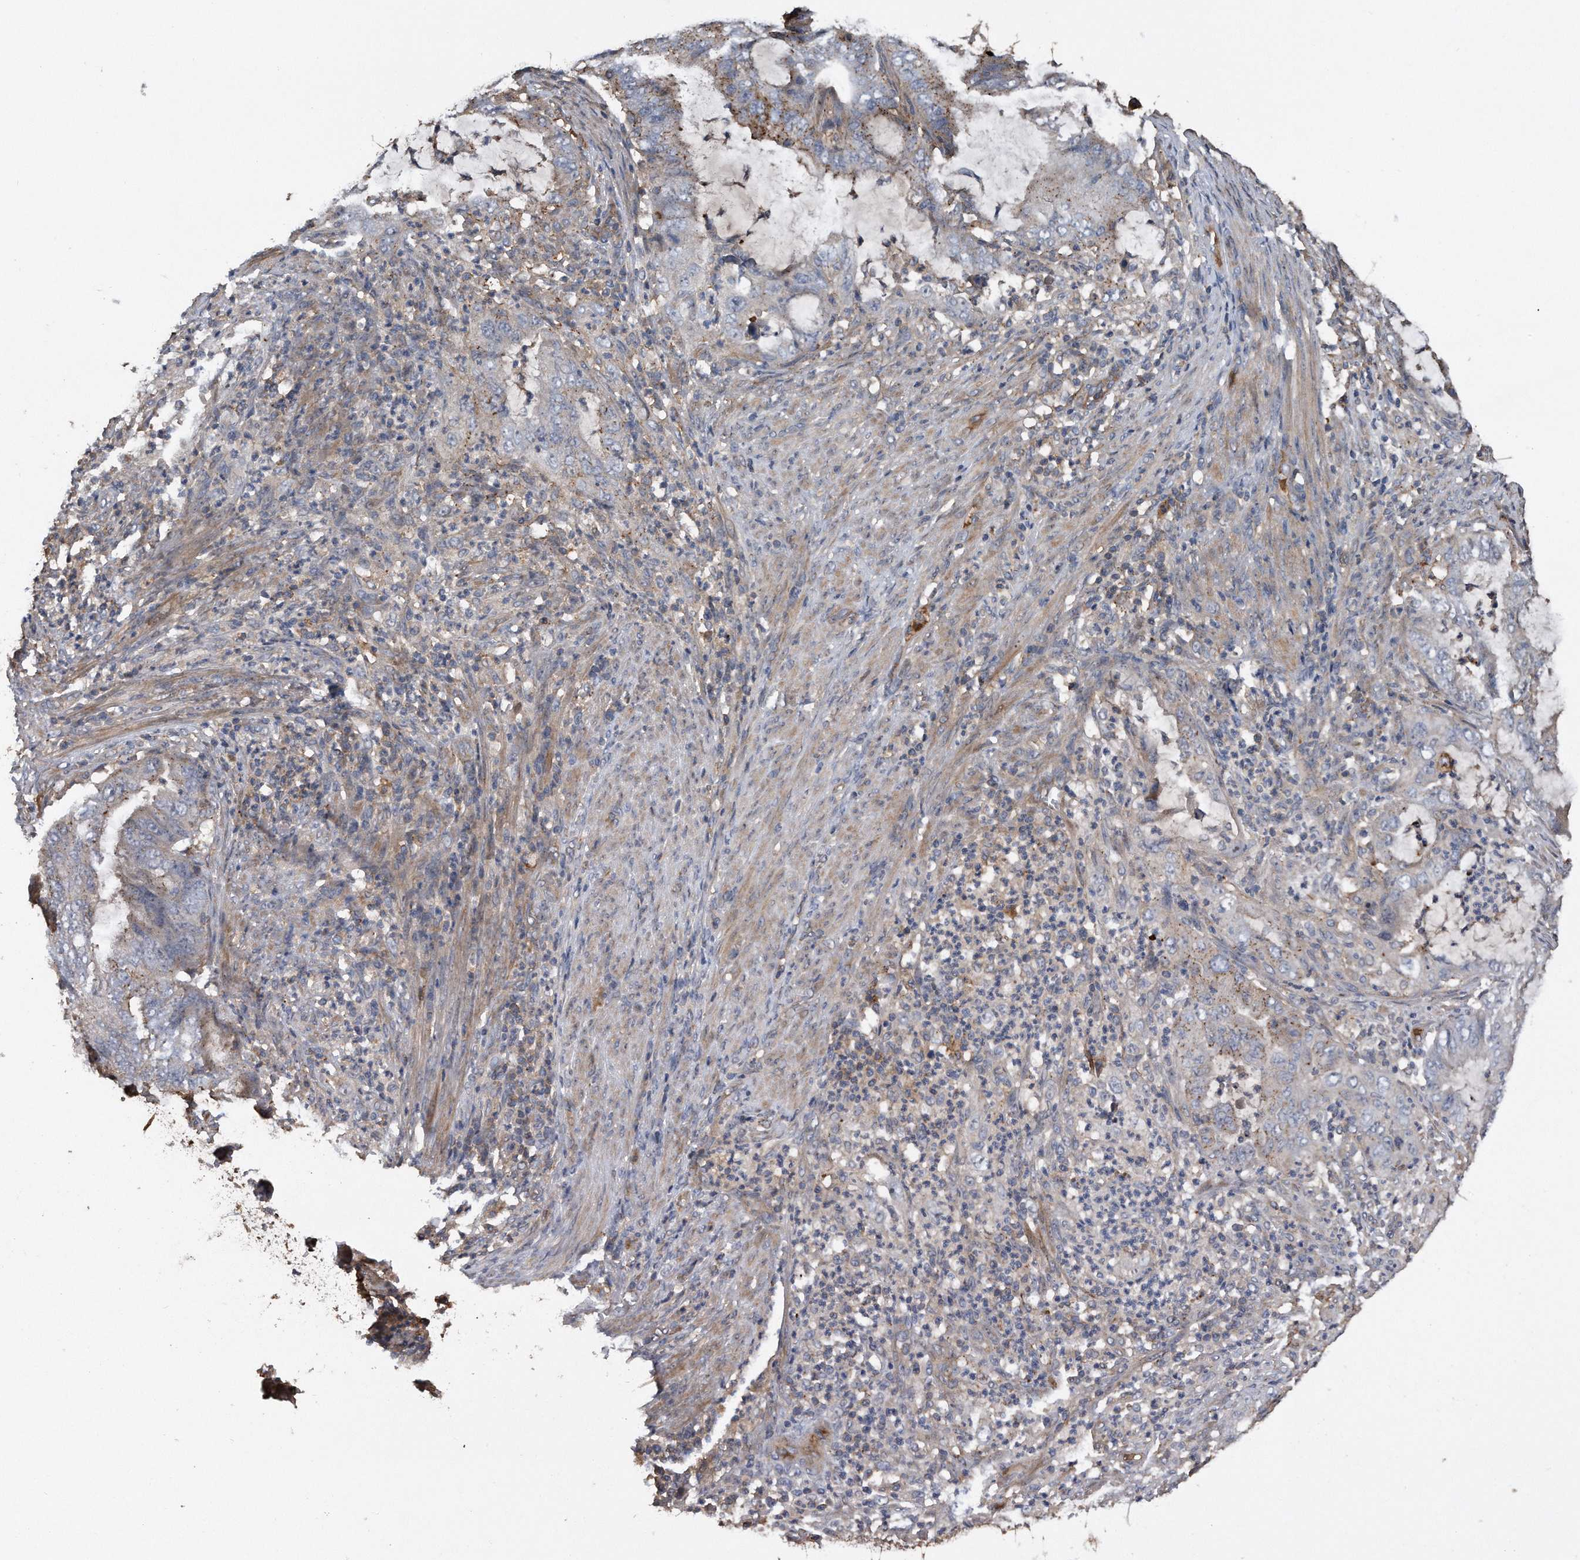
{"staining": {"intensity": "moderate", "quantity": "<25%", "location": "cytoplasmic/membranous"}, "tissue": "endometrial cancer", "cell_type": "Tumor cells", "image_type": "cancer", "snomed": [{"axis": "morphology", "description": "Adenocarcinoma, NOS"}, {"axis": "topography", "description": "Endometrium"}], "caption": "This image displays immunohistochemistry (IHC) staining of endometrial cancer (adenocarcinoma), with low moderate cytoplasmic/membranous positivity in about <25% of tumor cells.", "gene": "KCND3", "patient": {"sex": "female", "age": 51}}